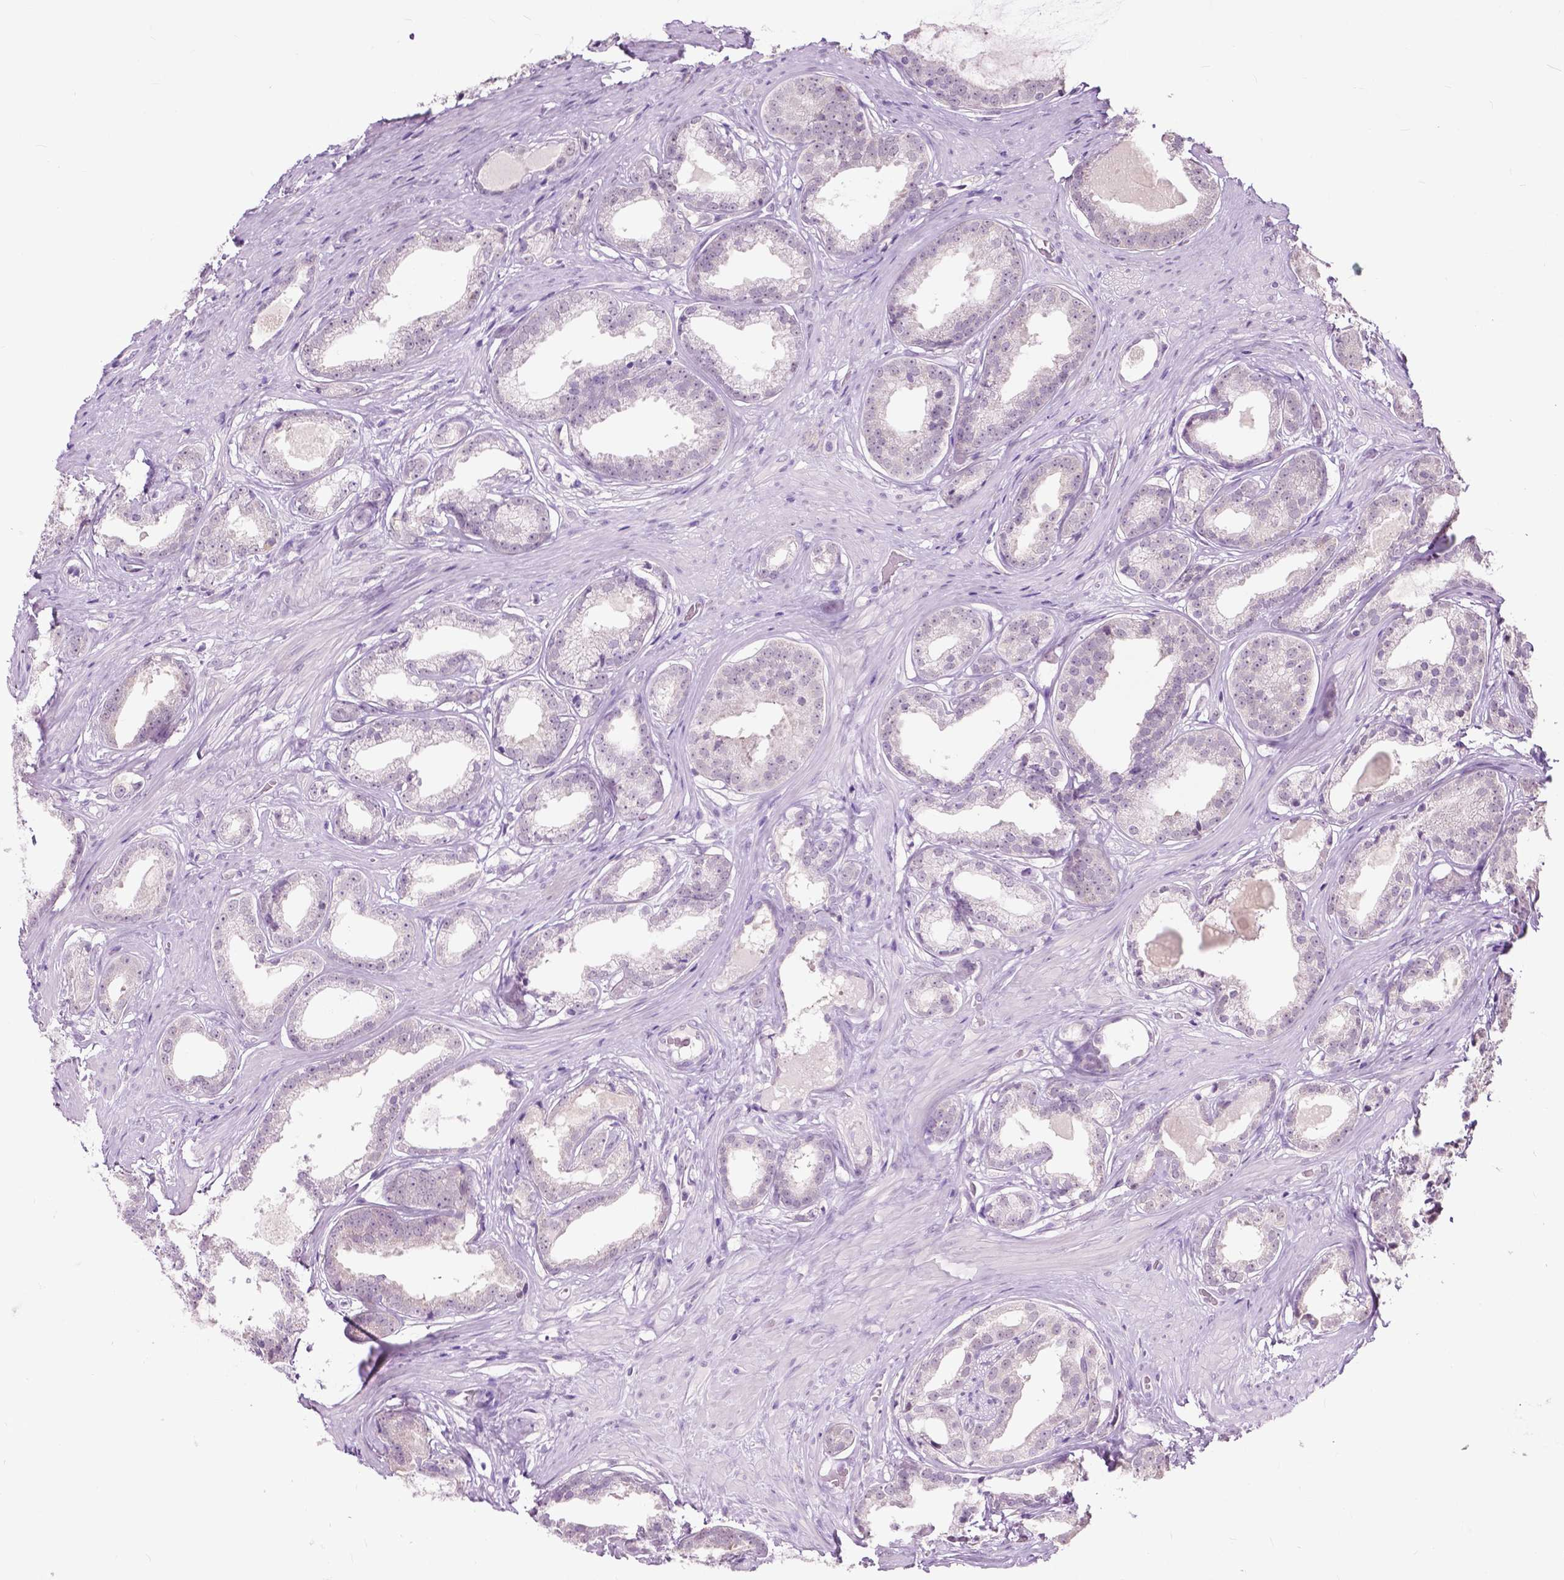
{"staining": {"intensity": "negative", "quantity": "none", "location": "none"}, "tissue": "prostate cancer", "cell_type": "Tumor cells", "image_type": "cancer", "snomed": [{"axis": "morphology", "description": "Adenocarcinoma, Low grade"}, {"axis": "topography", "description": "Prostate"}], "caption": "Protein analysis of prostate cancer (adenocarcinoma (low-grade)) displays no significant staining in tumor cells.", "gene": "GPR37L1", "patient": {"sex": "male", "age": 65}}